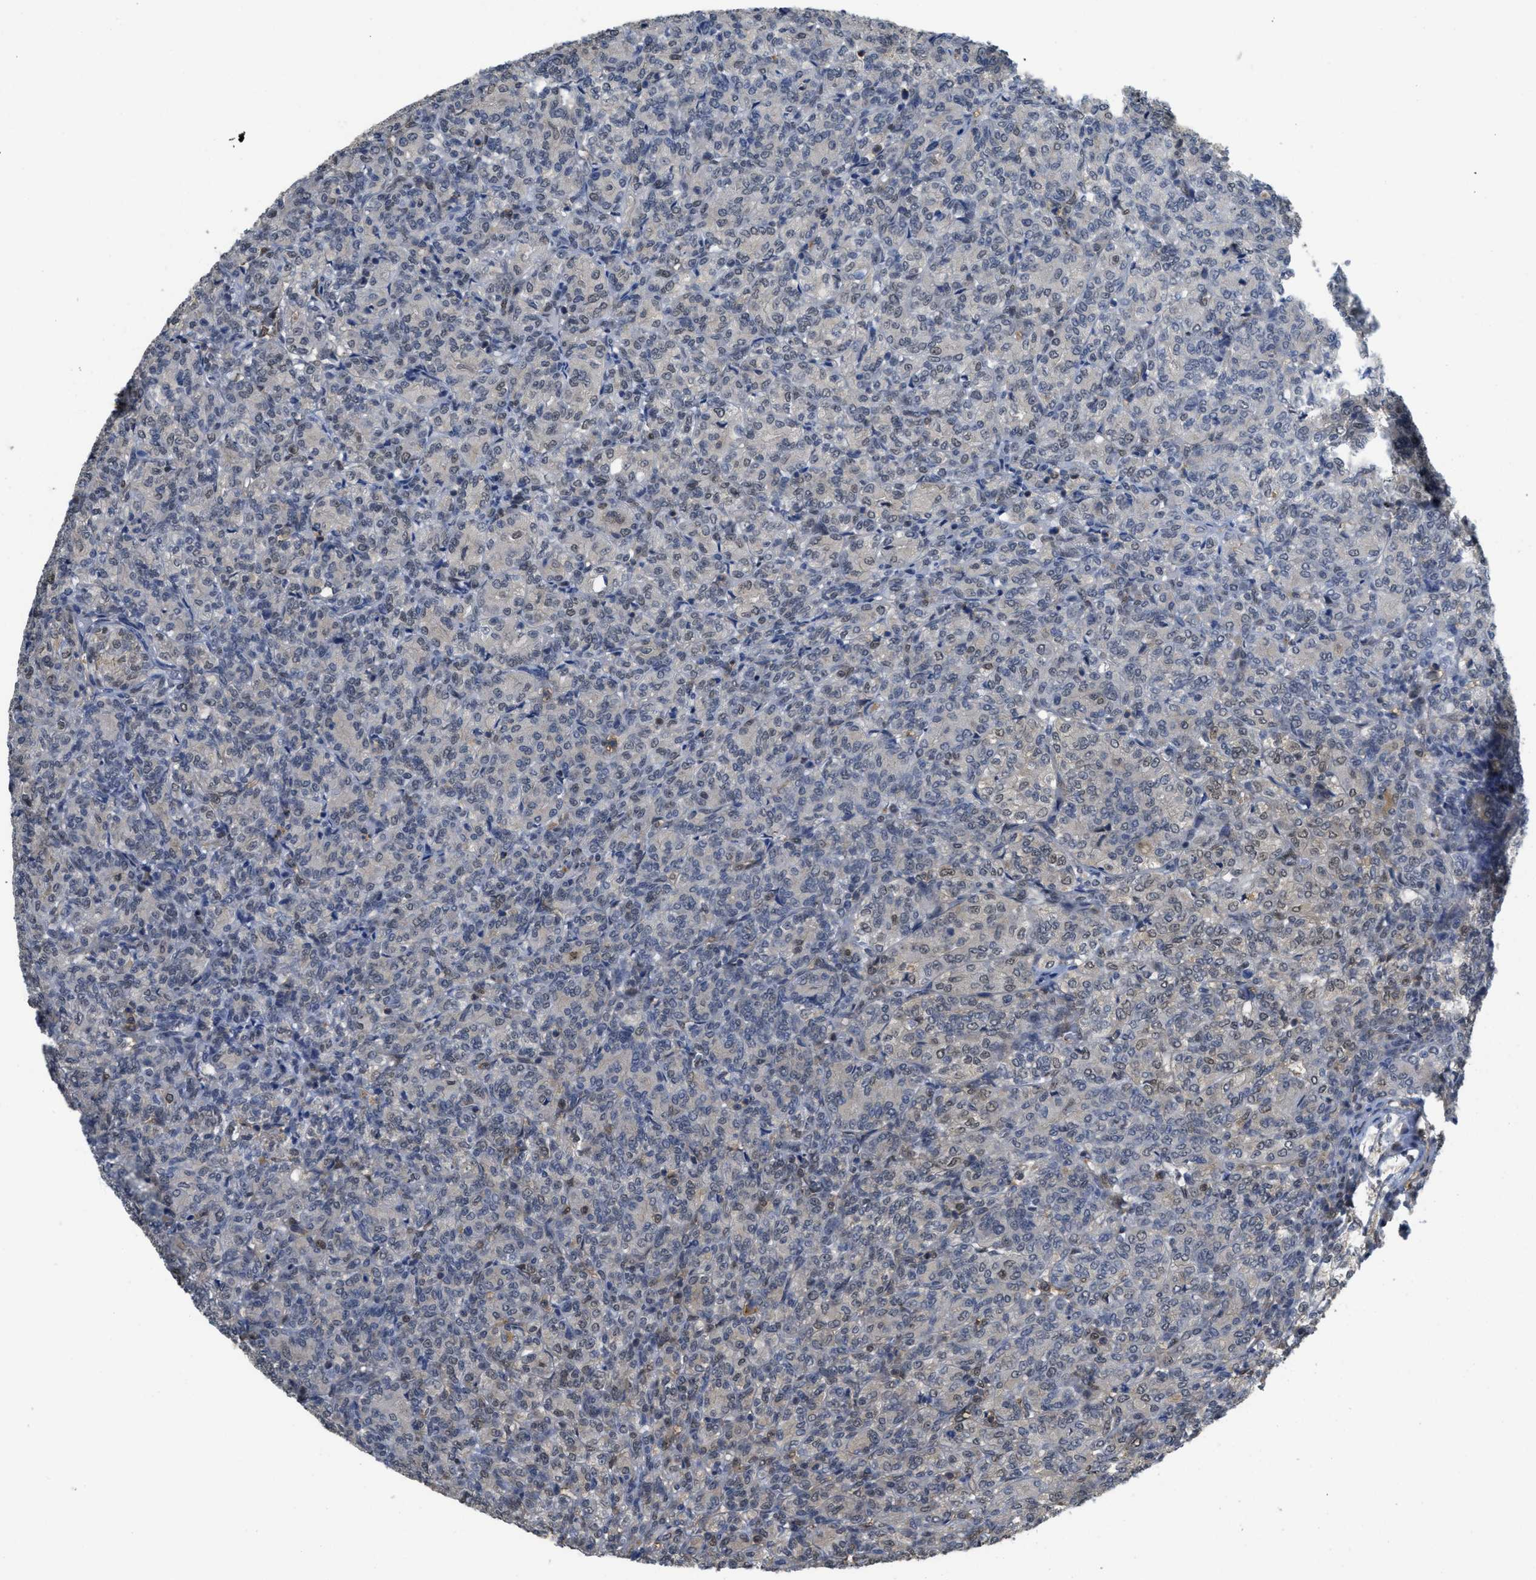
{"staining": {"intensity": "moderate", "quantity": "25%-75%", "location": "cytoplasmic/membranous,nuclear"}, "tissue": "renal cancer", "cell_type": "Tumor cells", "image_type": "cancer", "snomed": [{"axis": "morphology", "description": "Adenocarcinoma, NOS"}, {"axis": "topography", "description": "Kidney"}], "caption": "Immunohistochemical staining of human renal cancer reveals medium levels of moderate cytoplasmic/membranous and nuclear protein expression in about 25%-75% of tumor cells. The staining was performed using DAB to visualize the protein expression in brown, while the nuclei were stained in blue with hematoxylin (Magnification: 20x).", "gene": "PSMC5", "patient": {"sex": "male", "age": 77}}